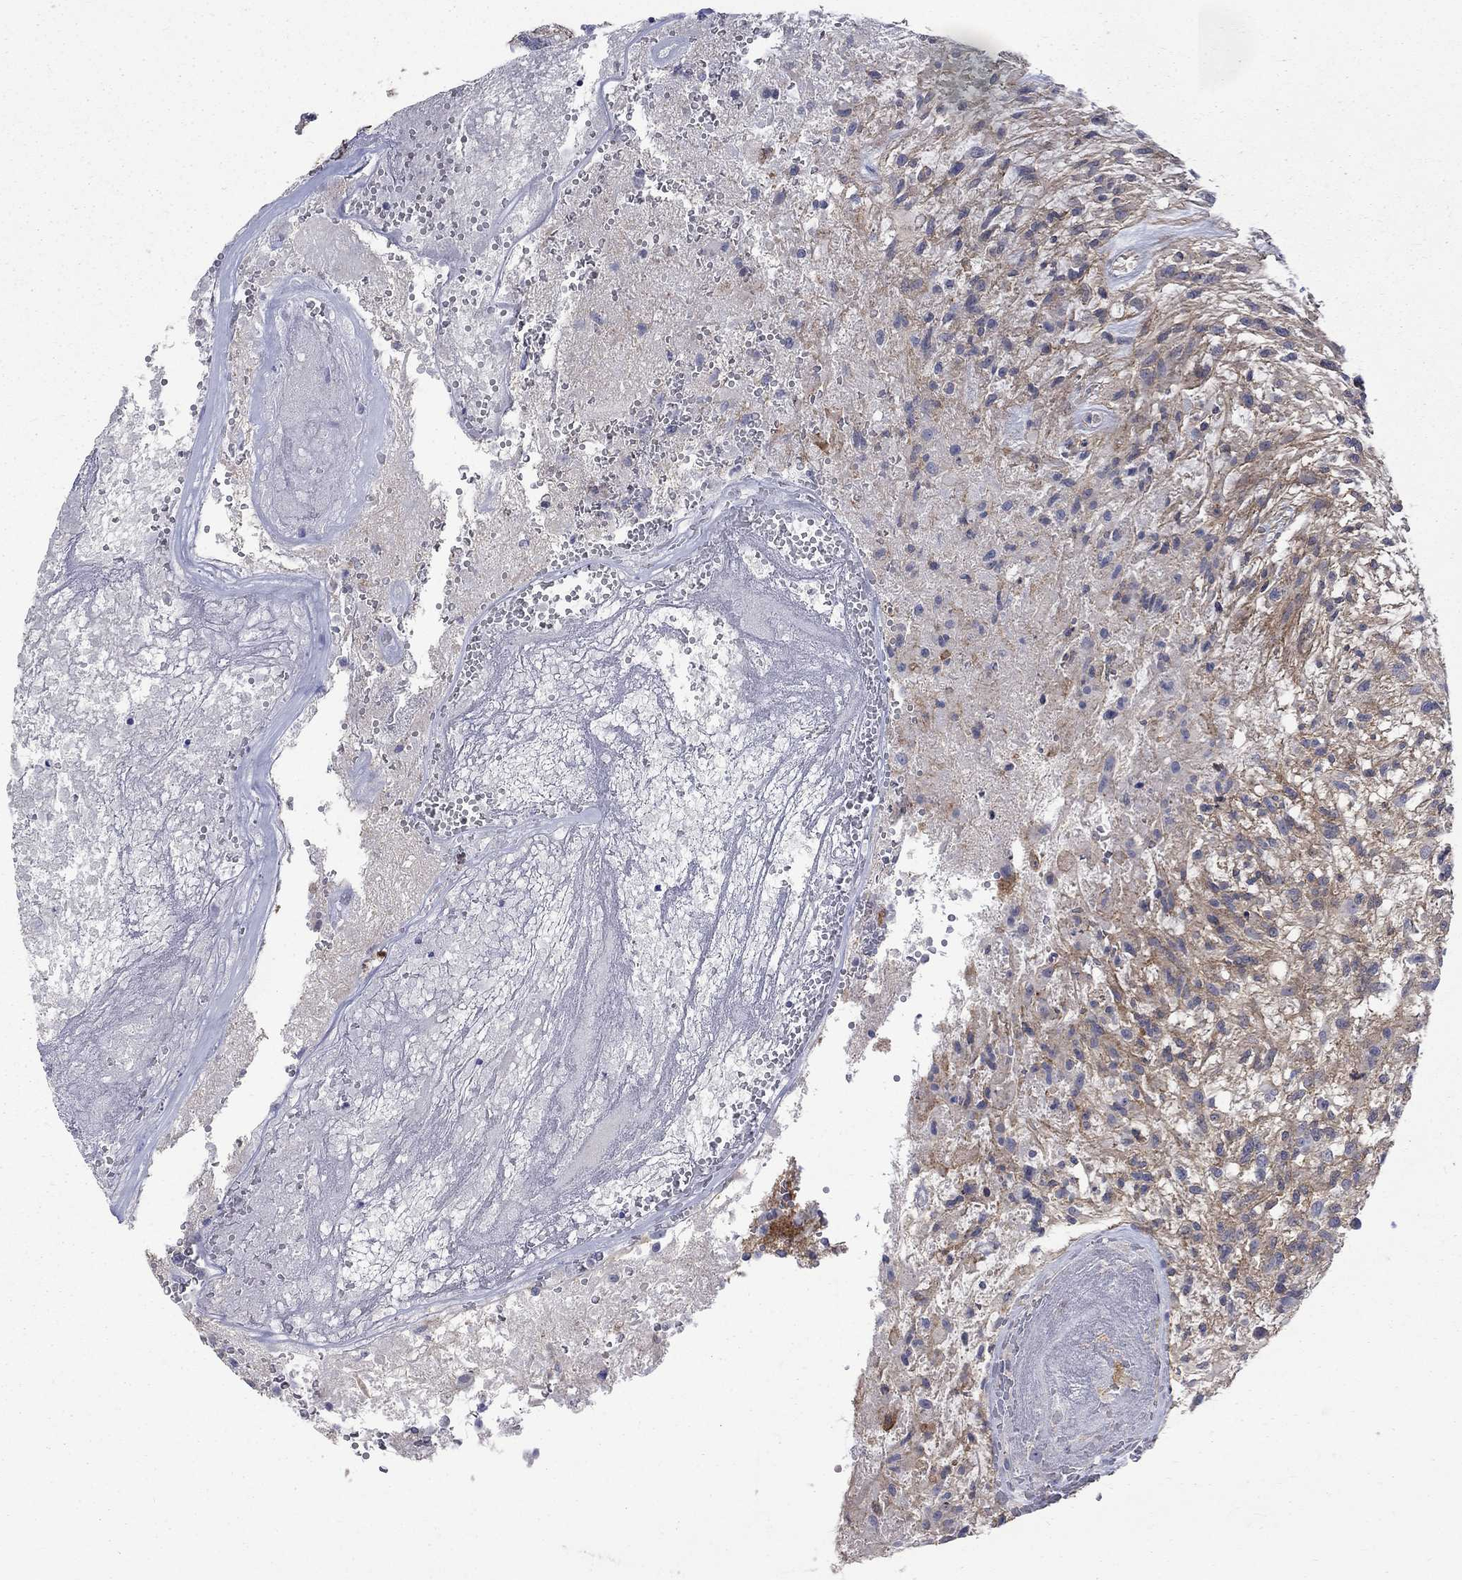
{"staining": {"intensity": "moderate", "quantity": "<25%", "location": "cytoplasmic/membranous"}, "tissue": "glioma", "cell_type": "Tumor cells", "image_type": "cancer", "snomed": [{"axis": "morphology", "description": "Glioma, malignant, High grade"}, {"axis": "topography", "description": "Brain"}], "caption": "An image of high-grade glioma (malignant) stained for a protein exhibits moderate cytoplasmic/membranous brown staining in tumor cells.", "gene": "CTNND2", "patient": {"sex": "male", "age": 56}}